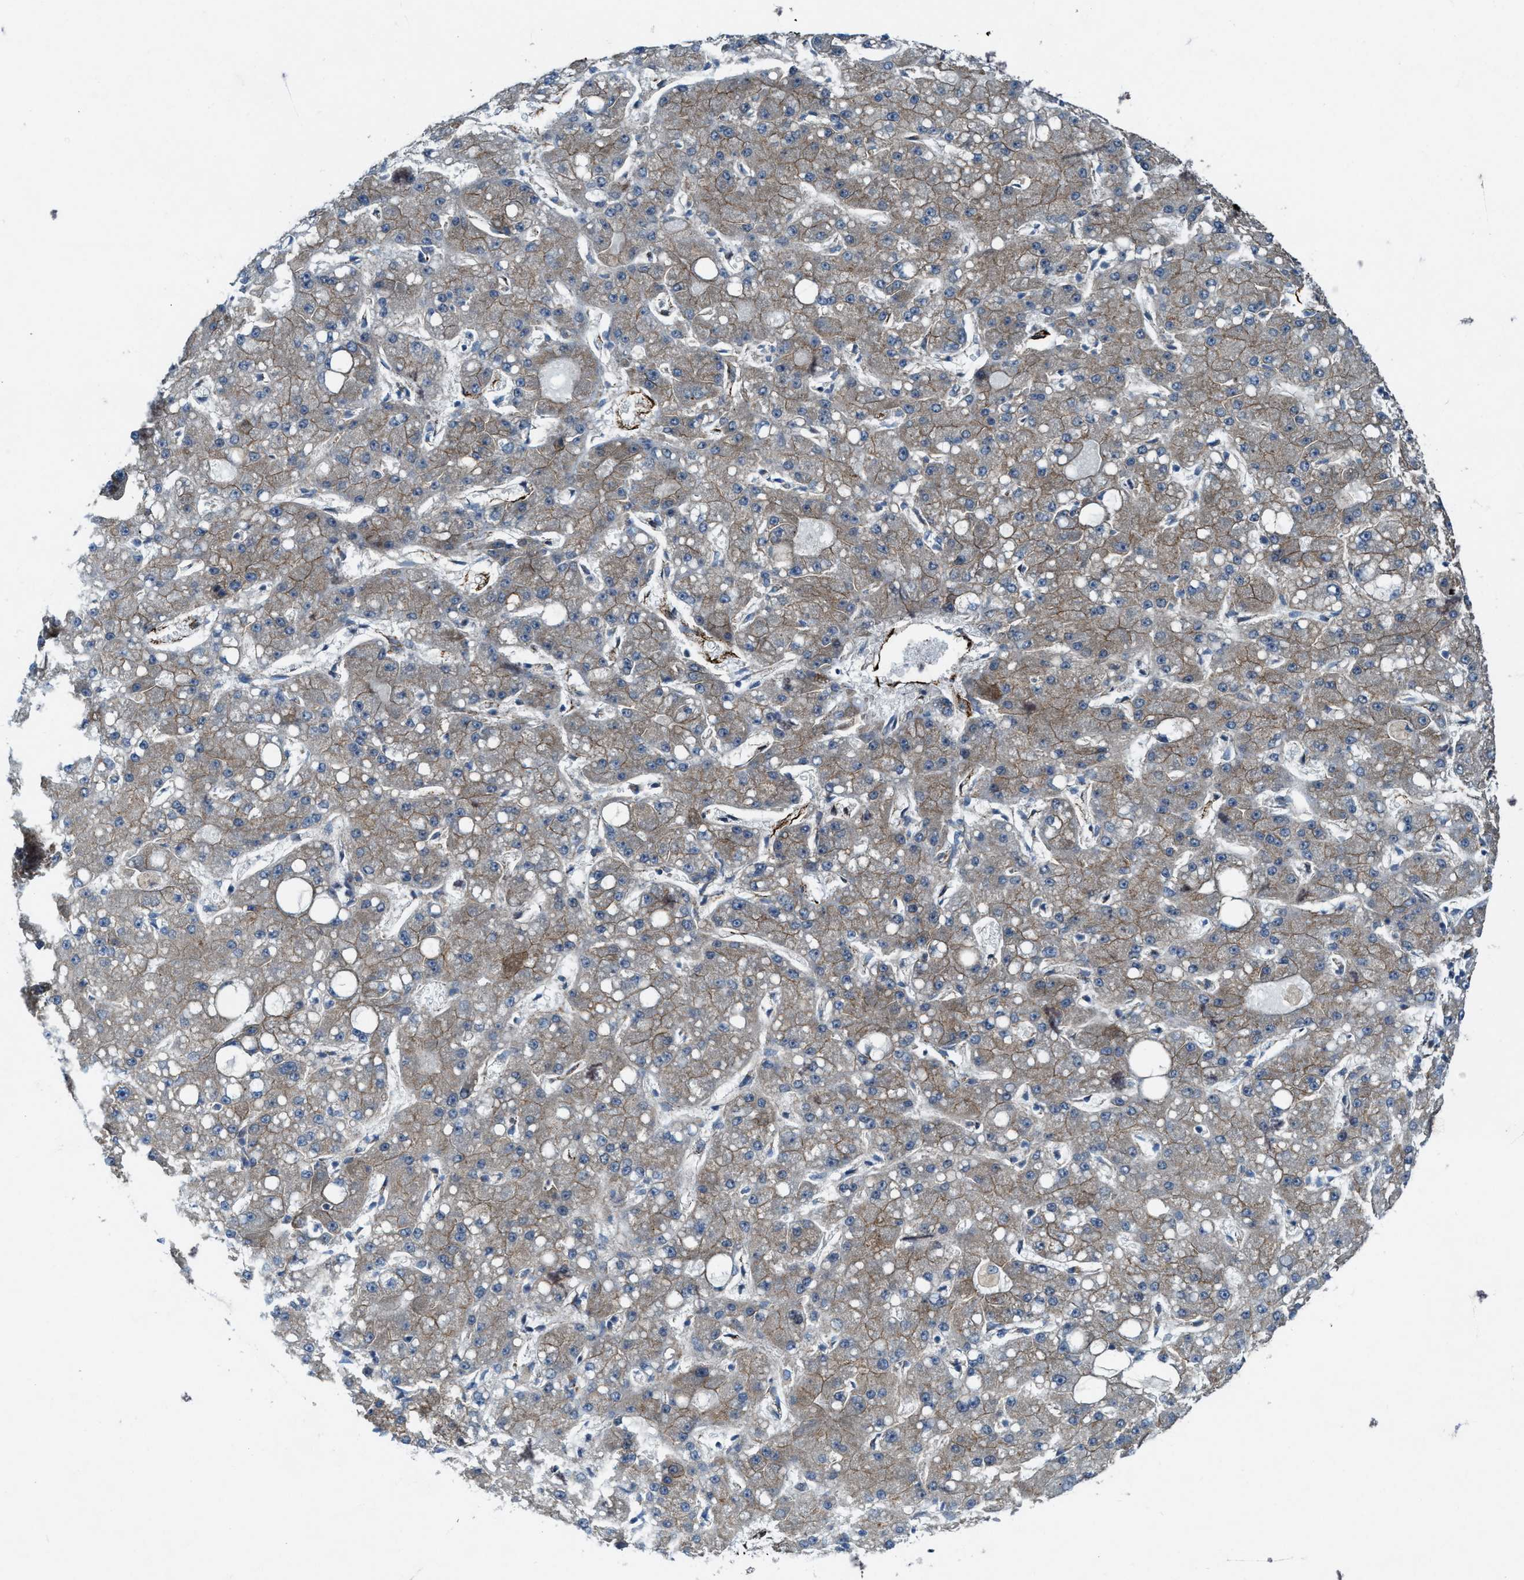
{"staining": {"intensity": "weak", "quantity": ">75%", "location": "cytoplasmic/membranous"}, "tissue": "liver cancer", "cell_type": "Tumor cells", "image_type": "cancer", "snomed": [{"axis": "morphology", "description": "Carcinoma, Hepatocellular, NOS"}, {"axis": "topography", "description": "Liver"}], "caption": "Immunohistochemical staining of liver hepatocellular carcinoma exhibits low levels of weak cytoplasmic/membranous protein staining in approximately >75% of tumor cells.", "gene": "URGCP", "patient": {"sex": "male", "age": 67}}